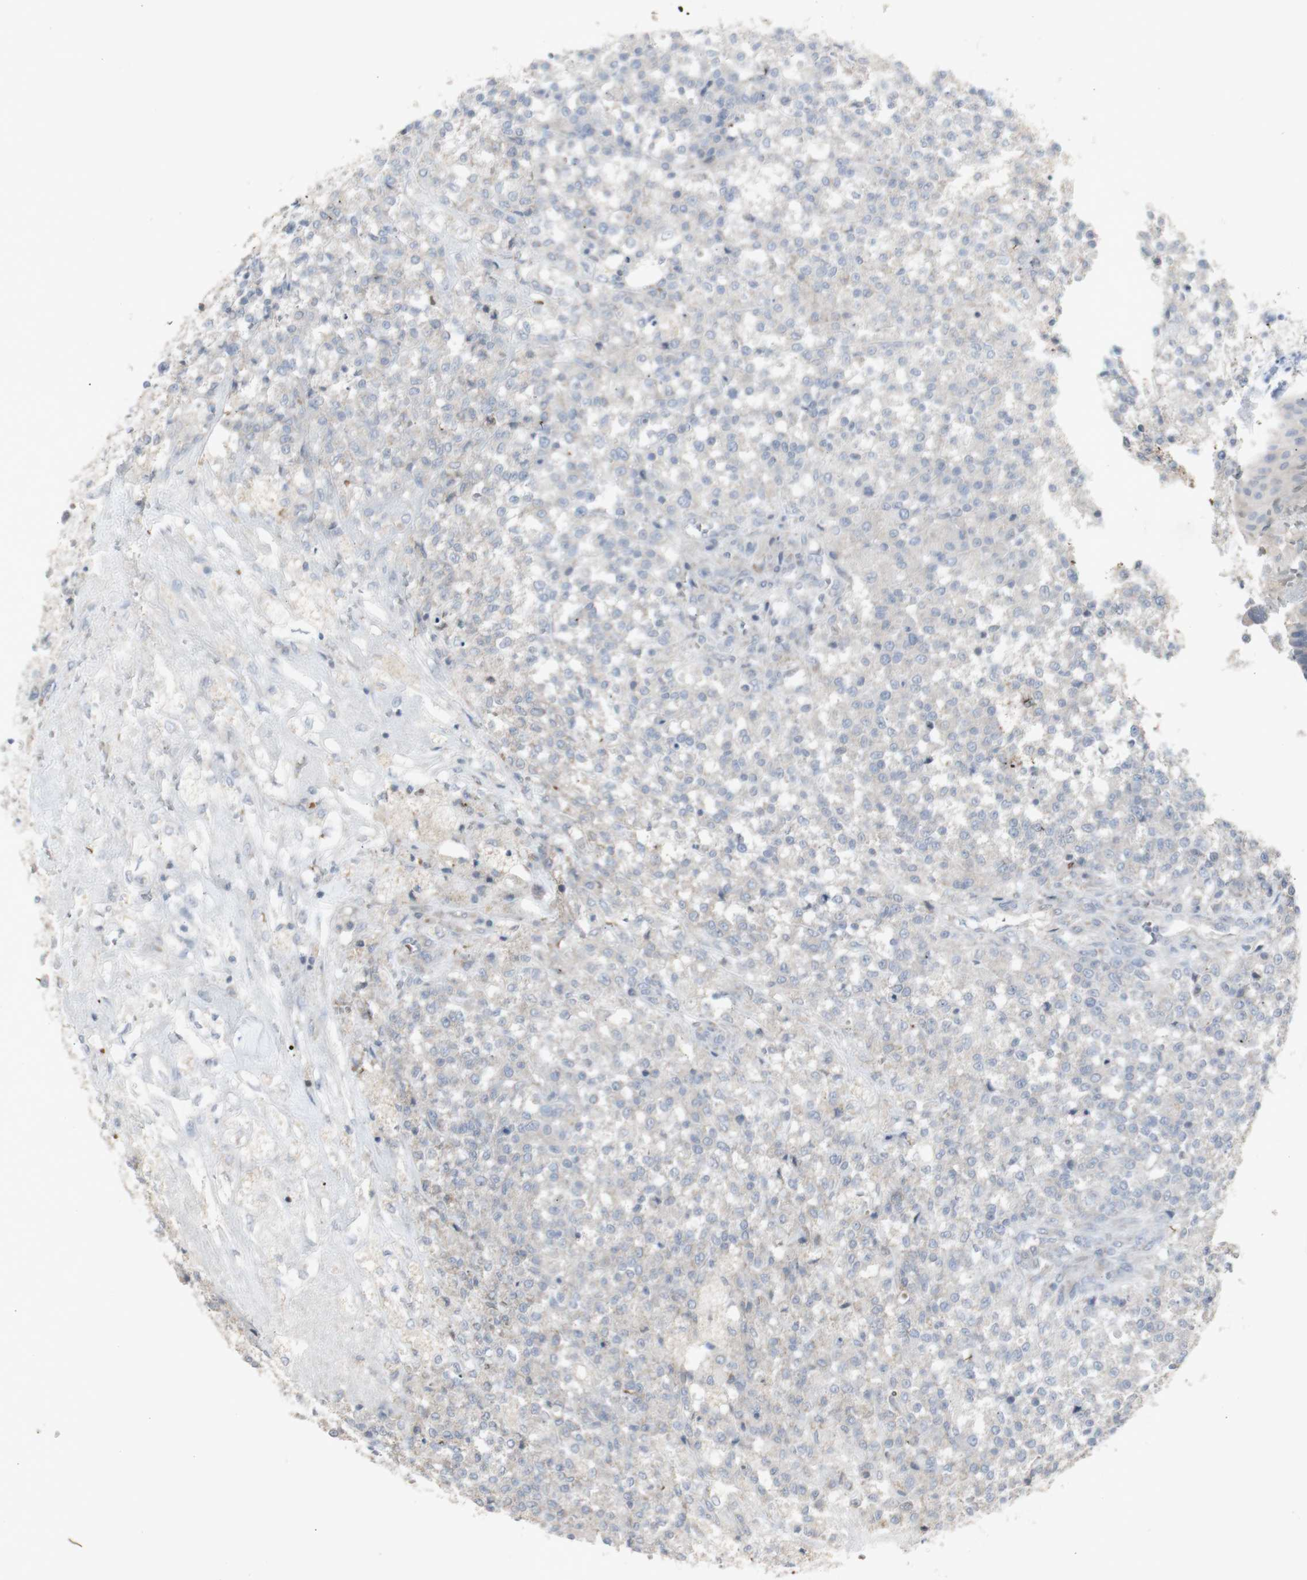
{"staining": {"intensity": "weak", "quantity": ">75%", "location": "cytoplasmic/membranous"}, "tissue": "testis cancer", "cell_type": "Tumor cells", "image_type": "cancer", "snomed": [{"axis": "morphology", "description": "Seminoma, NOS"}, {"axis": "topography", "description": "Testis"}], "caption": "This image demonstrates immunohistochemistry (IHC) staining of human testis cancer, with low weak cytoplasmic/membranous positivity in about >75% of tumor cells.", "gene": "INS", "patient": {"sex": "male", "age": 59}}